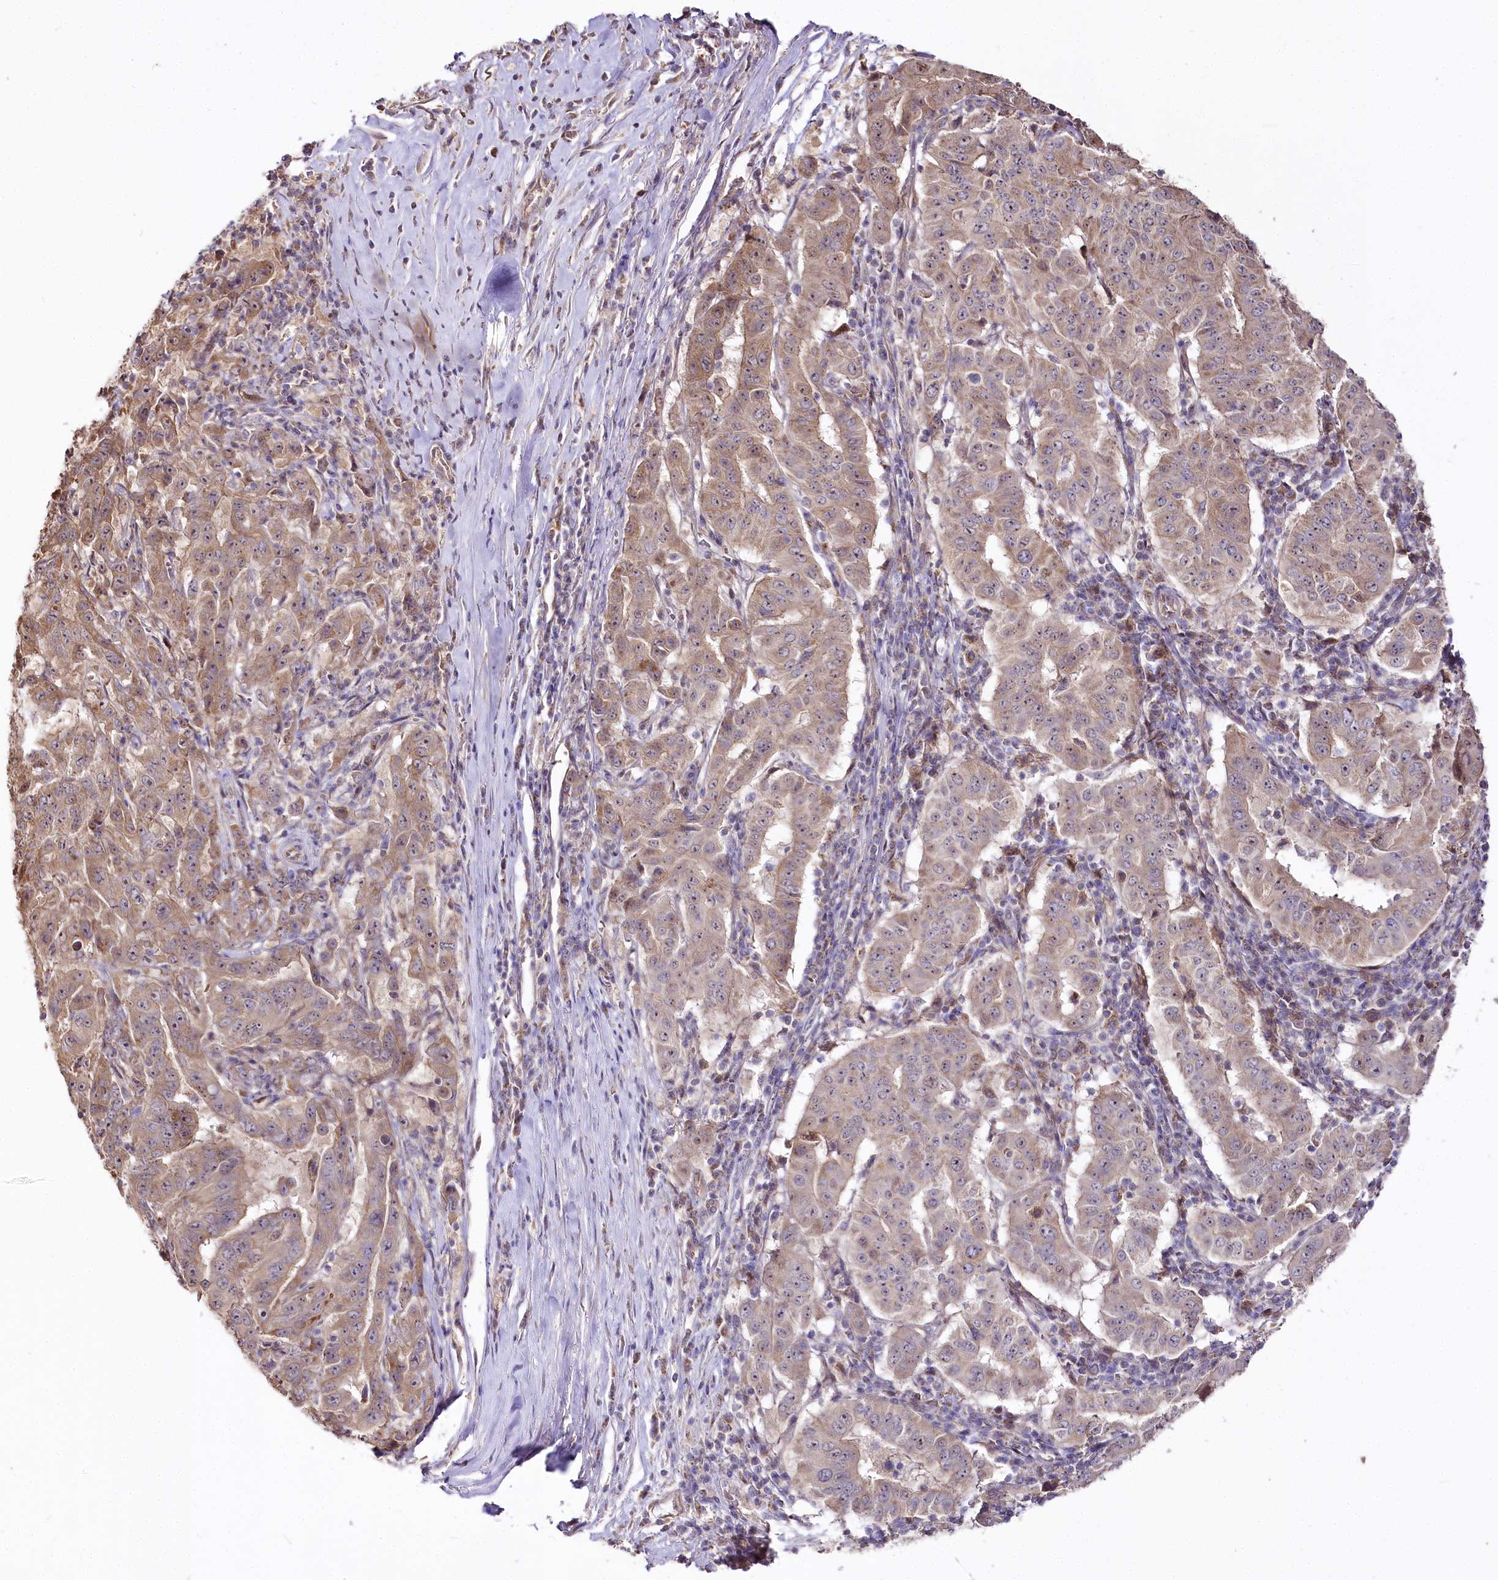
{"staining": {"intensity": "weak", "quantity": ">75%", "location": "cytoplasmic/membranous"}, "tissue": "pancreatic cancer", "cell_type": "Tumor cells", "image_type": "cancer", "snomed": [{"axis": "morphology", "description": "Adenocarcinoma, NOS"}, {"axis": "topography", "description": "Pancreas"}], "caption": "An IHC photomicrograph of tumor tissue is shown. Protein staining in brown shows weak cytoplasmic/membranous positivity in adenocarcinoma (pancreatic) within tumor cells.", "gene": "ZNF226", "patient": {"sex": "male", "age": 63}}